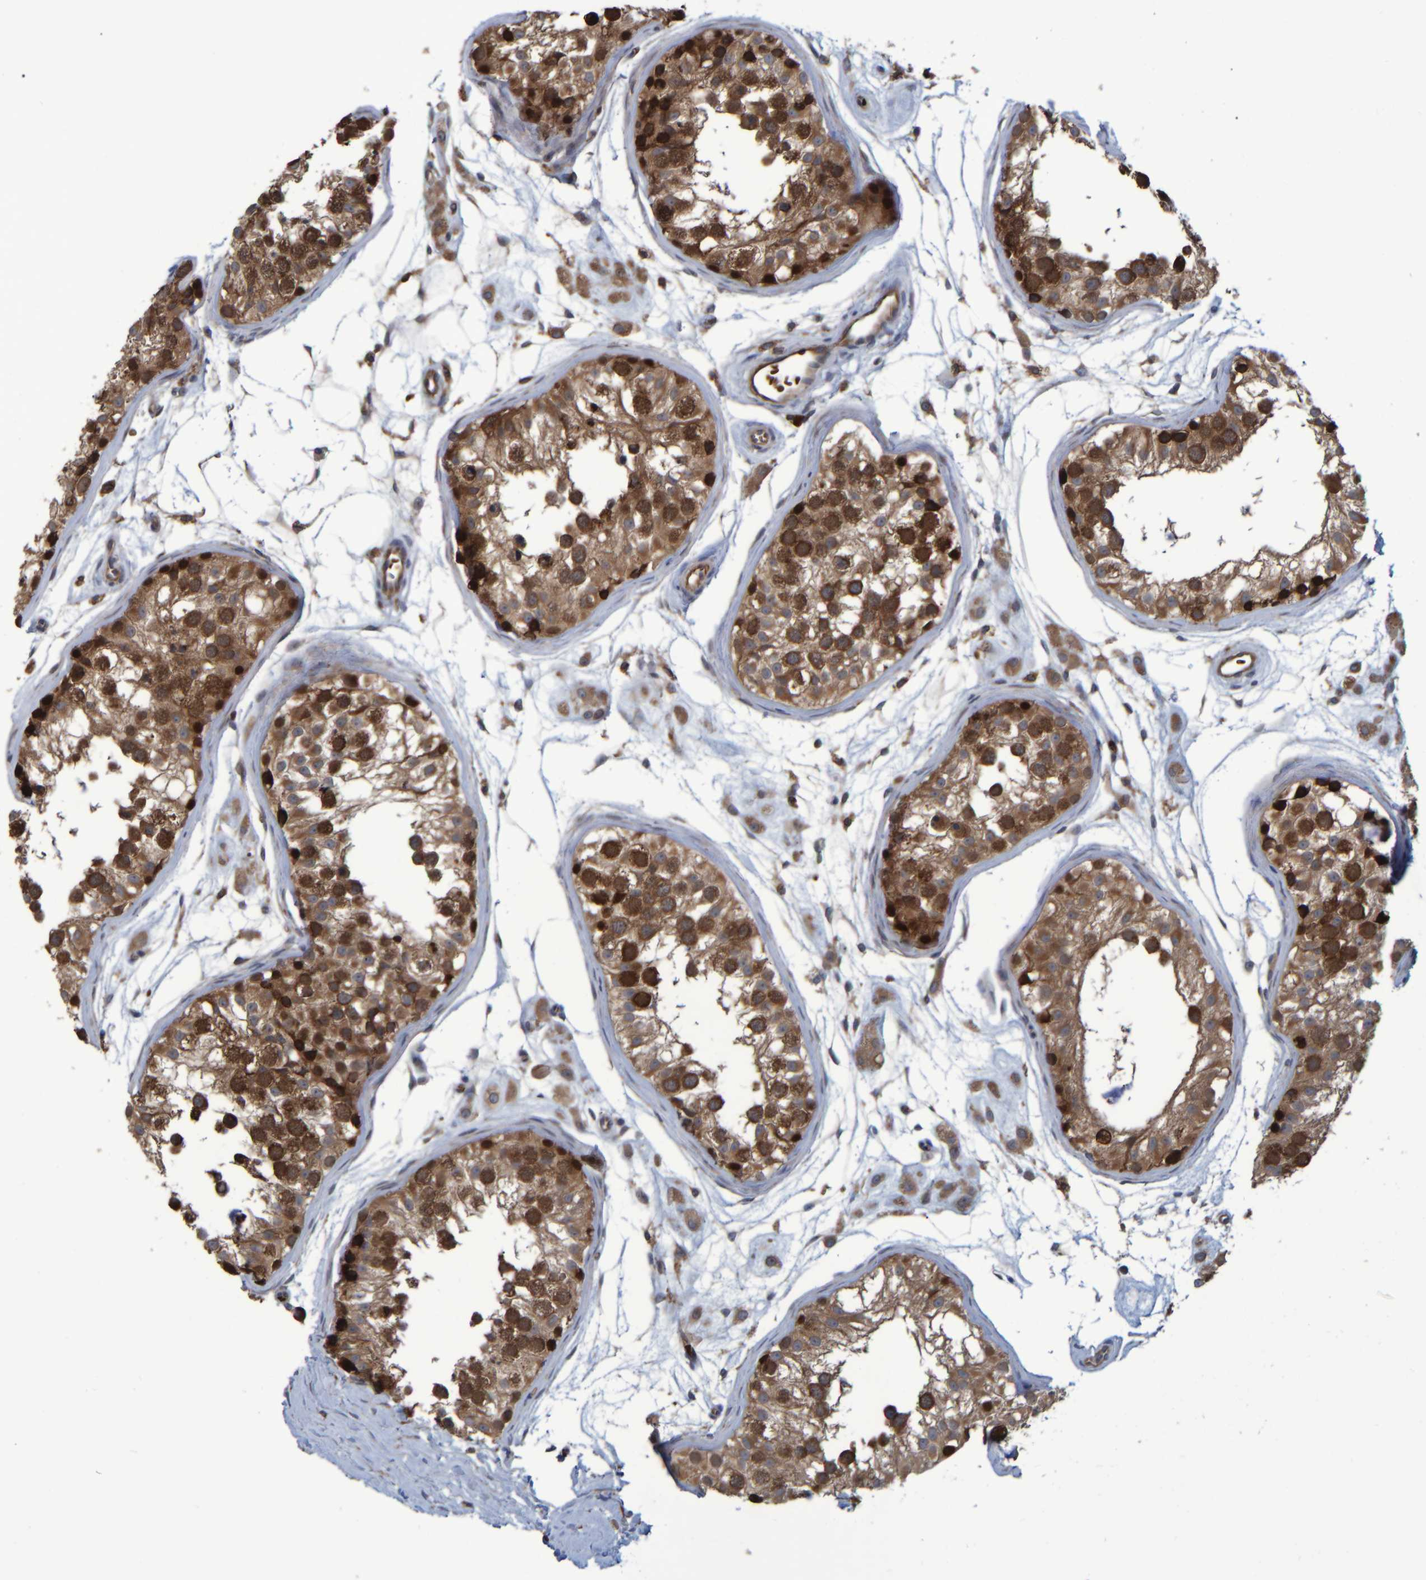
{"staining": {"intensity": "strong", "quantity": ">75%", "location": "cytoplasmic/membranous"}, "tissue": "testis", "cell_type": "Cells in seminiferous ducts", "image_type": "normal", "snomed": [{"axis": "morphology", "description": "Normal tissue, NOS"}, {"axis": "morphology", "description": "Adenocarcinoma, metastatic, NOS"}, {"axis": "topography", "description": "Testis"}], "caption": "Human testis stained with a brown dye reveals strong cytoplasmic/membranous positive staining in approximately >75% of cells in seminiferous ducts.", "gene": "SPAG5", "patient": {"sex": "male", "age": 26}}